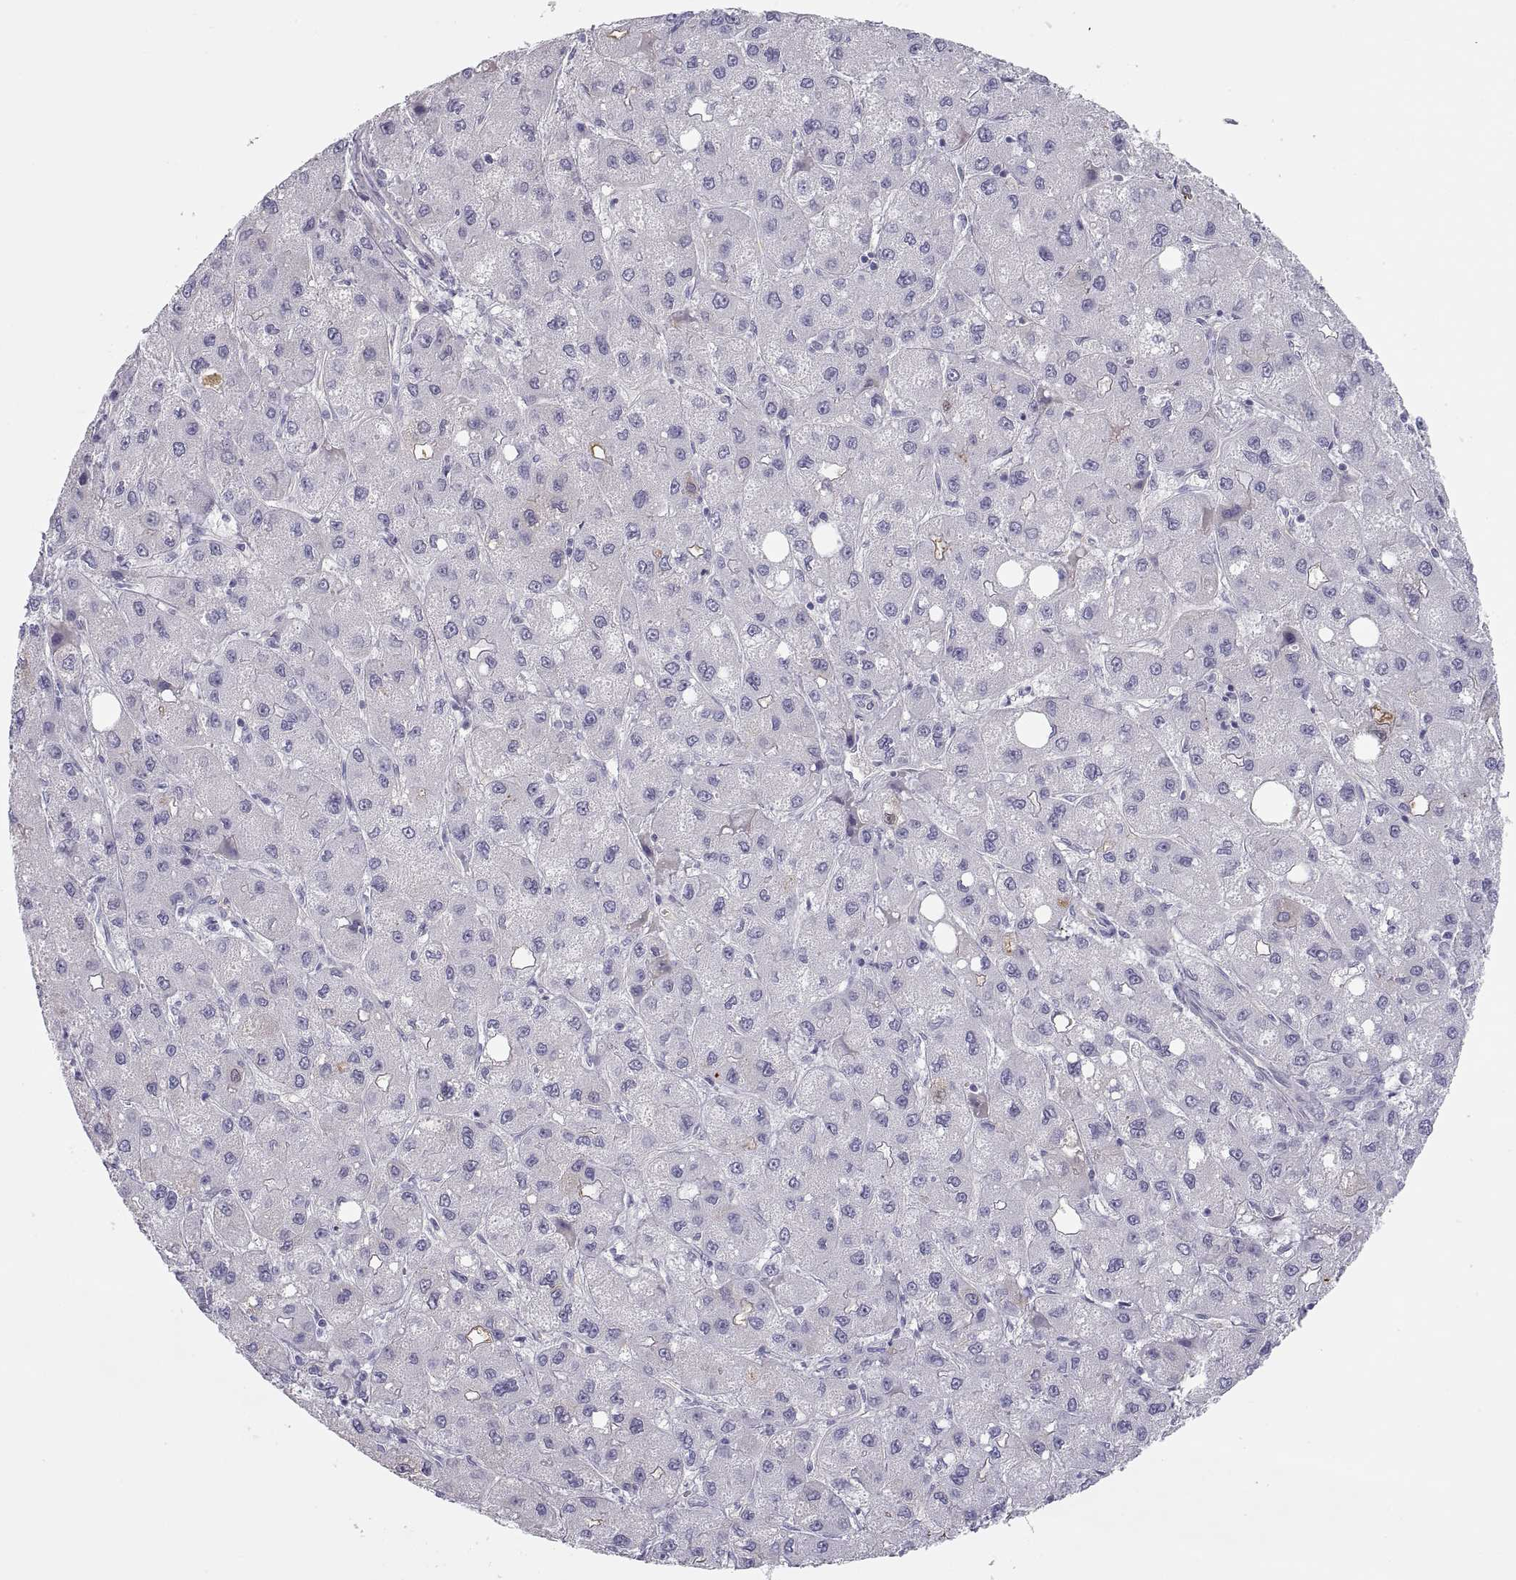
{"staining": {"intensity": "negative", "quantity": "none", "location": "none"}, "tissue": "liver cancer", "cell_type": "Tumor cells", "image_type": "cancer", "snomed": [{"axis": "morphology", "description": "Carcinoma, Hepatocellular, NOS"}, {"axis": "topography", "description": "Liver"}], "caption": "Tumor cells show no significant protein staining in liver cancer.", "gene": "MAGEB2", "patient": {"sex": "male", "age": 73}}